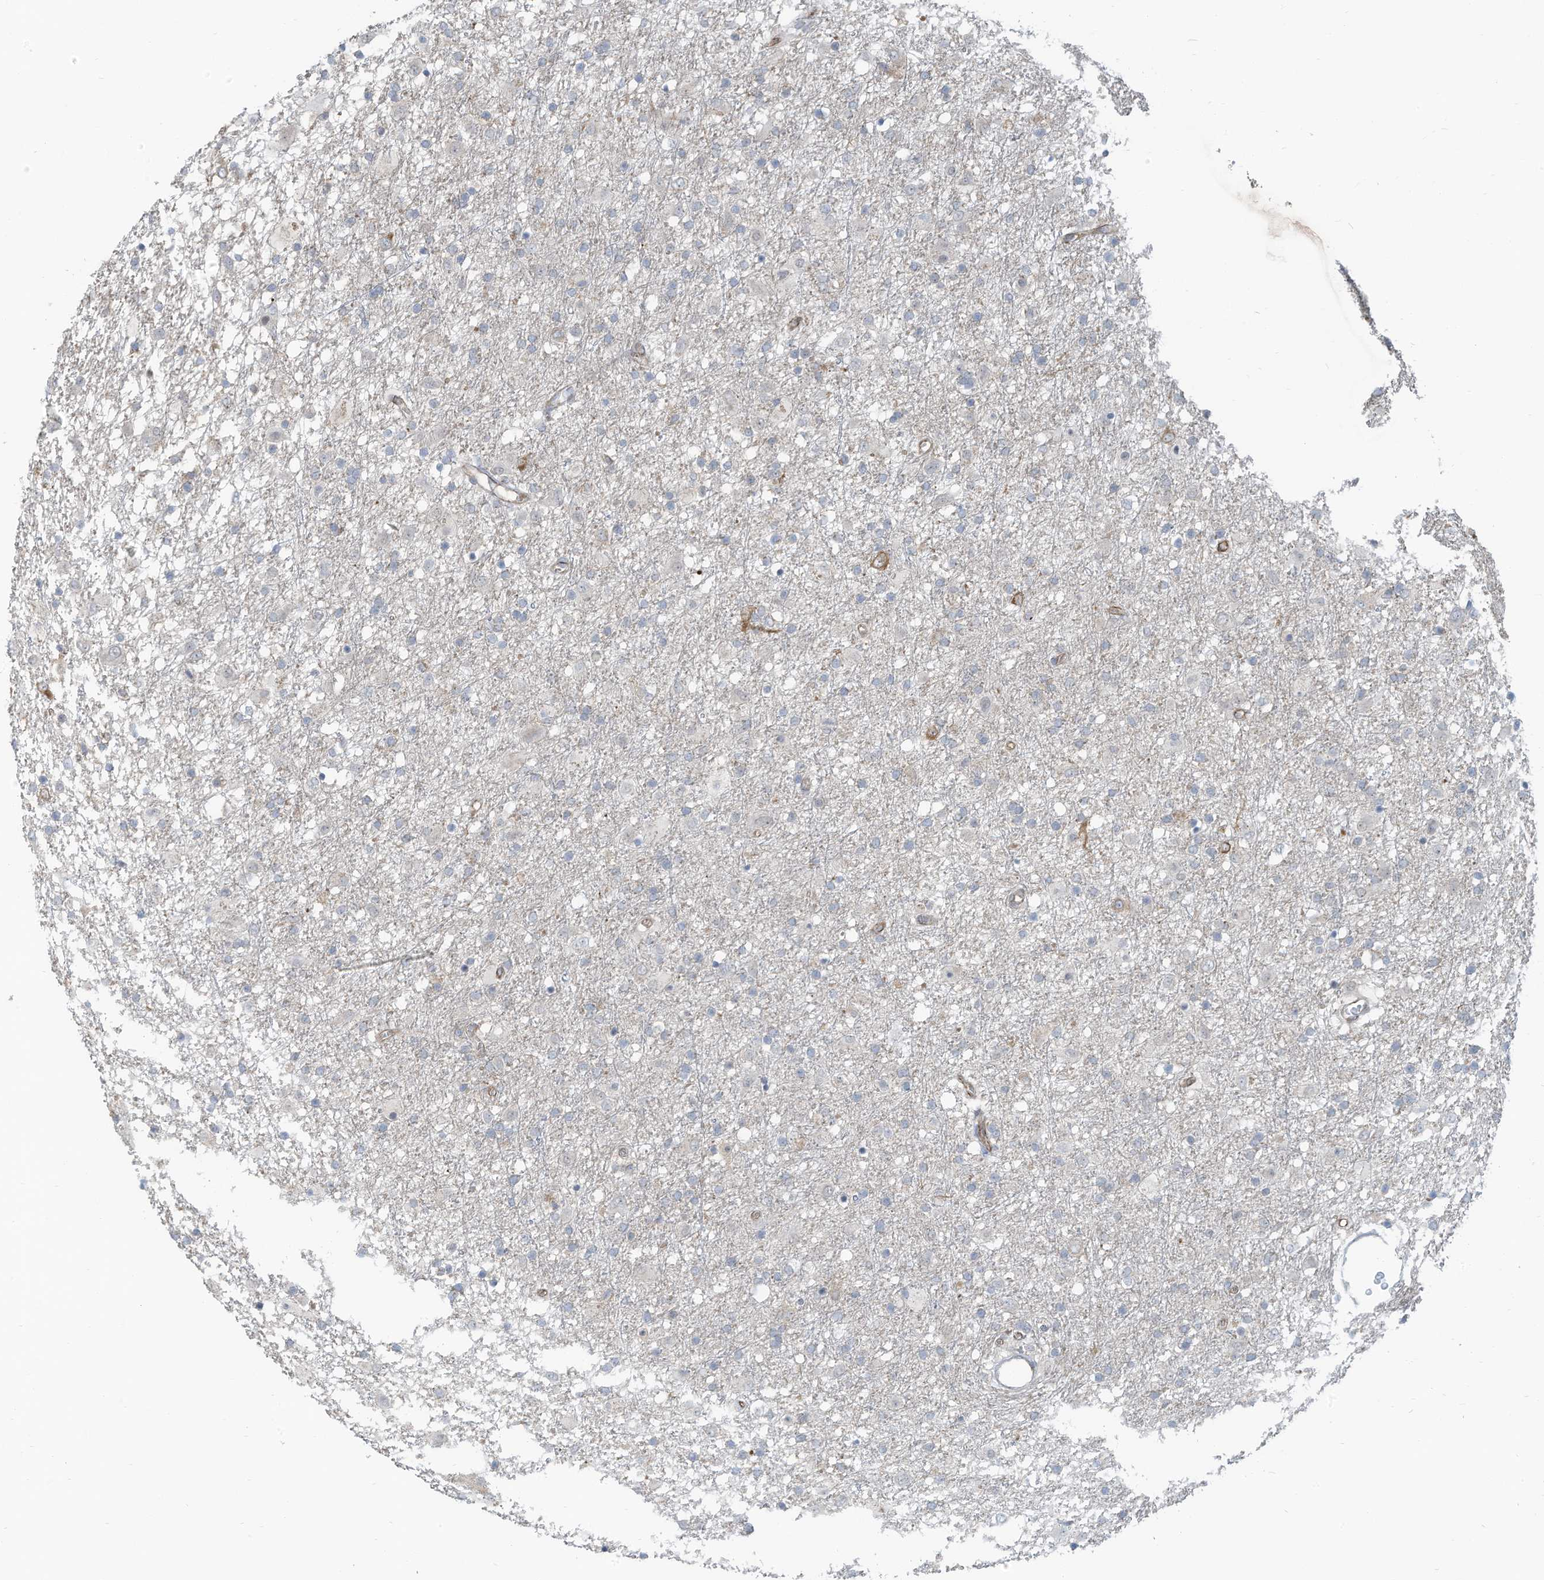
{"staining": {"intensity": "negative", "quantity": "none", "location": "none"}, "tissue": "glioma", "cell_type": "Tumor cells", "image_type": "cancer", "snomed": [{"axis": "morphology", "description": "Glioma, malignant, Low grade"}, {"axis": "topography", "description": "Brain"}], "caption": "Immunohistochemical staining of human glioma demonstrates no significant positivity in tumor cells.", "gene": "DZIP3", "patient": {"sex": "male", "age": 65}}